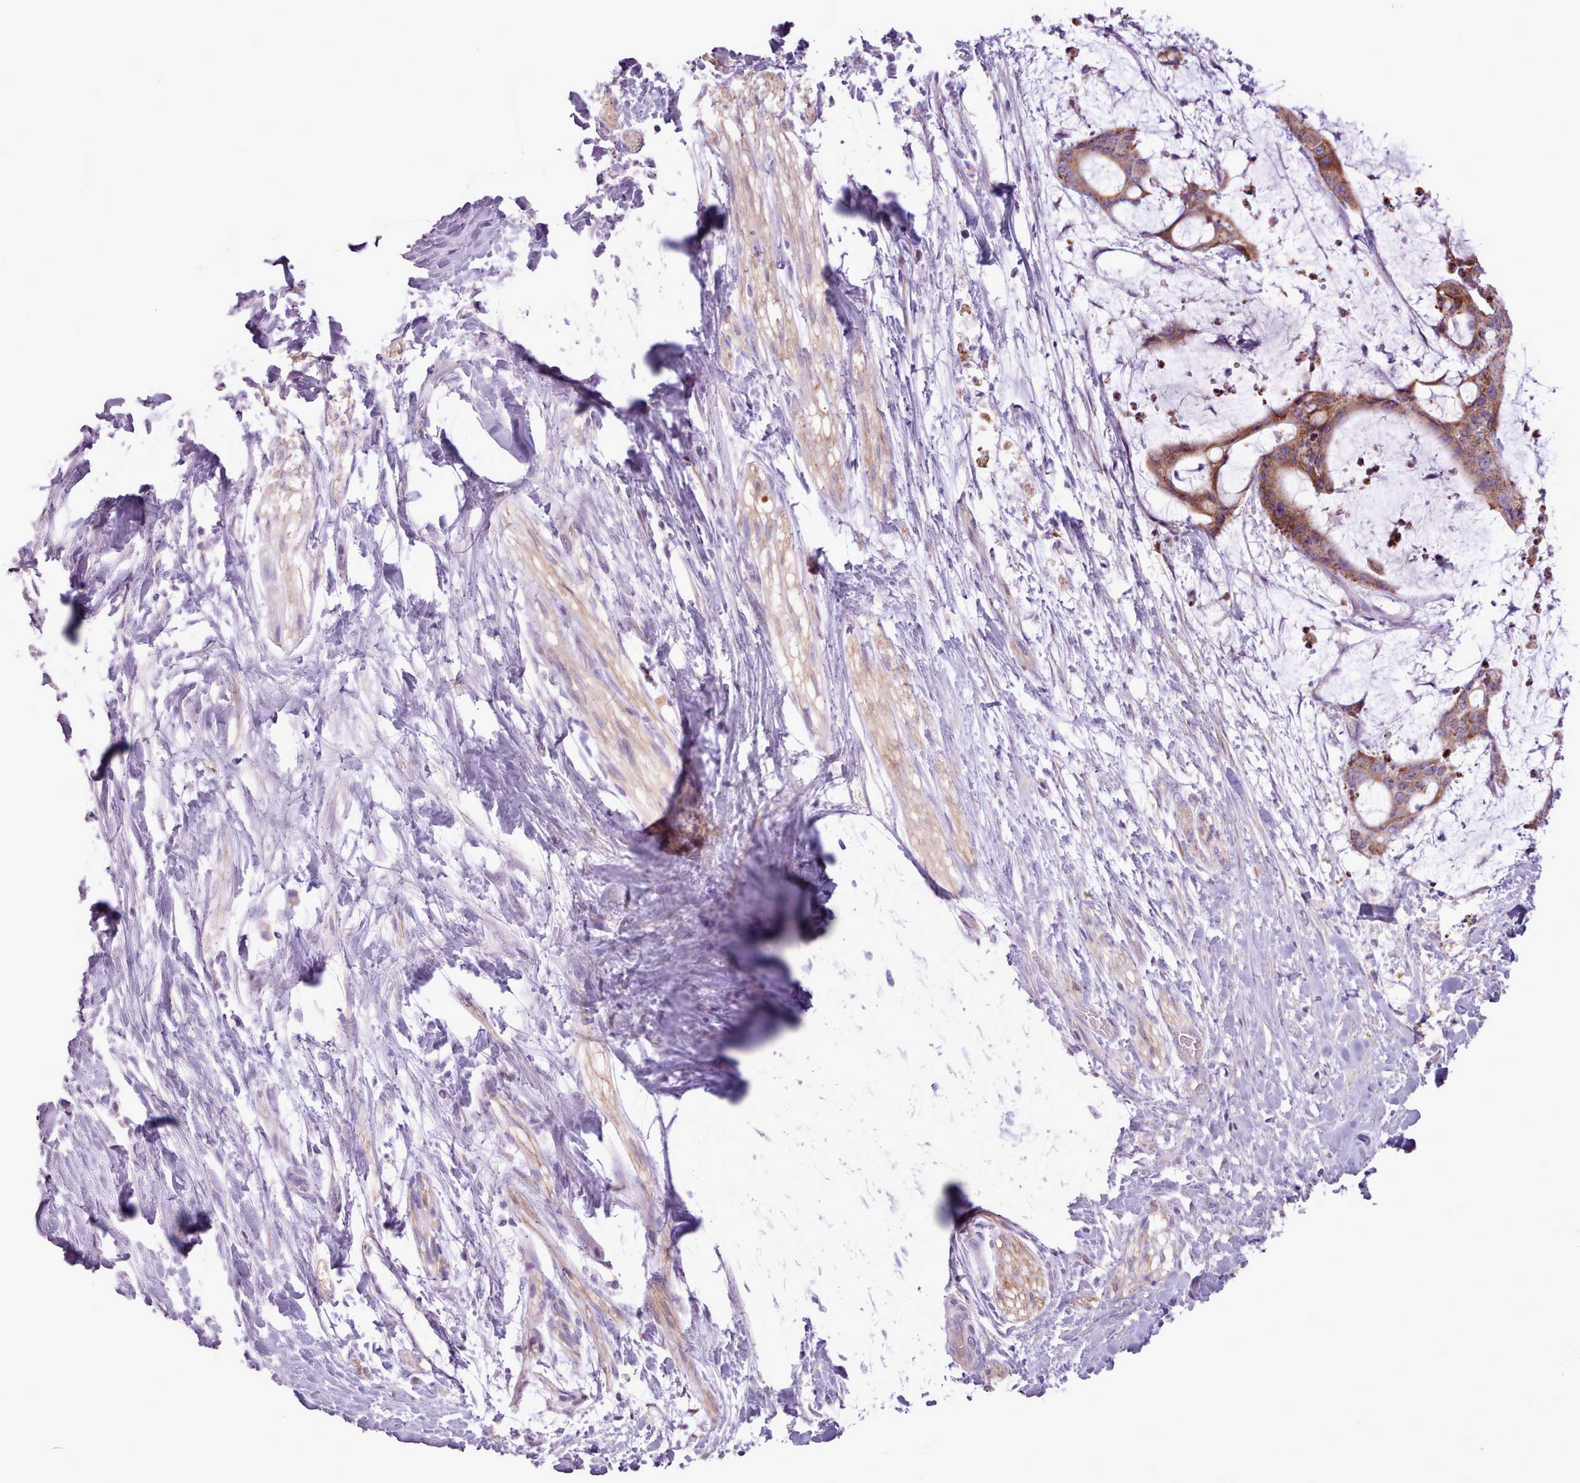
{"staining": {"intensity": "moderate", "quantity": ">75%", "location": "cytoplasmic/membranous"}, "tissue": "liver cancer", "cell_type": "Tumor cells", "image_type": "cancer", "snomed": [{"axis": "morphology", "description": "Normal tissue, NOS"}, {"axis": "morphology", "description": "Cholangiocarcinoma"}, {"axis": "topography", "description": "Liver"}, {"axis": "topography", "description": "Peripheral nerve tissue"}], "caption": "IHC (DAB) staining of liver cancer displays moderate cytoplasmic/membranous protein positivity in approximately >75% of tumor cells.", "gene": "AVL9", "patient": {"sex": "female", "age": 73}}